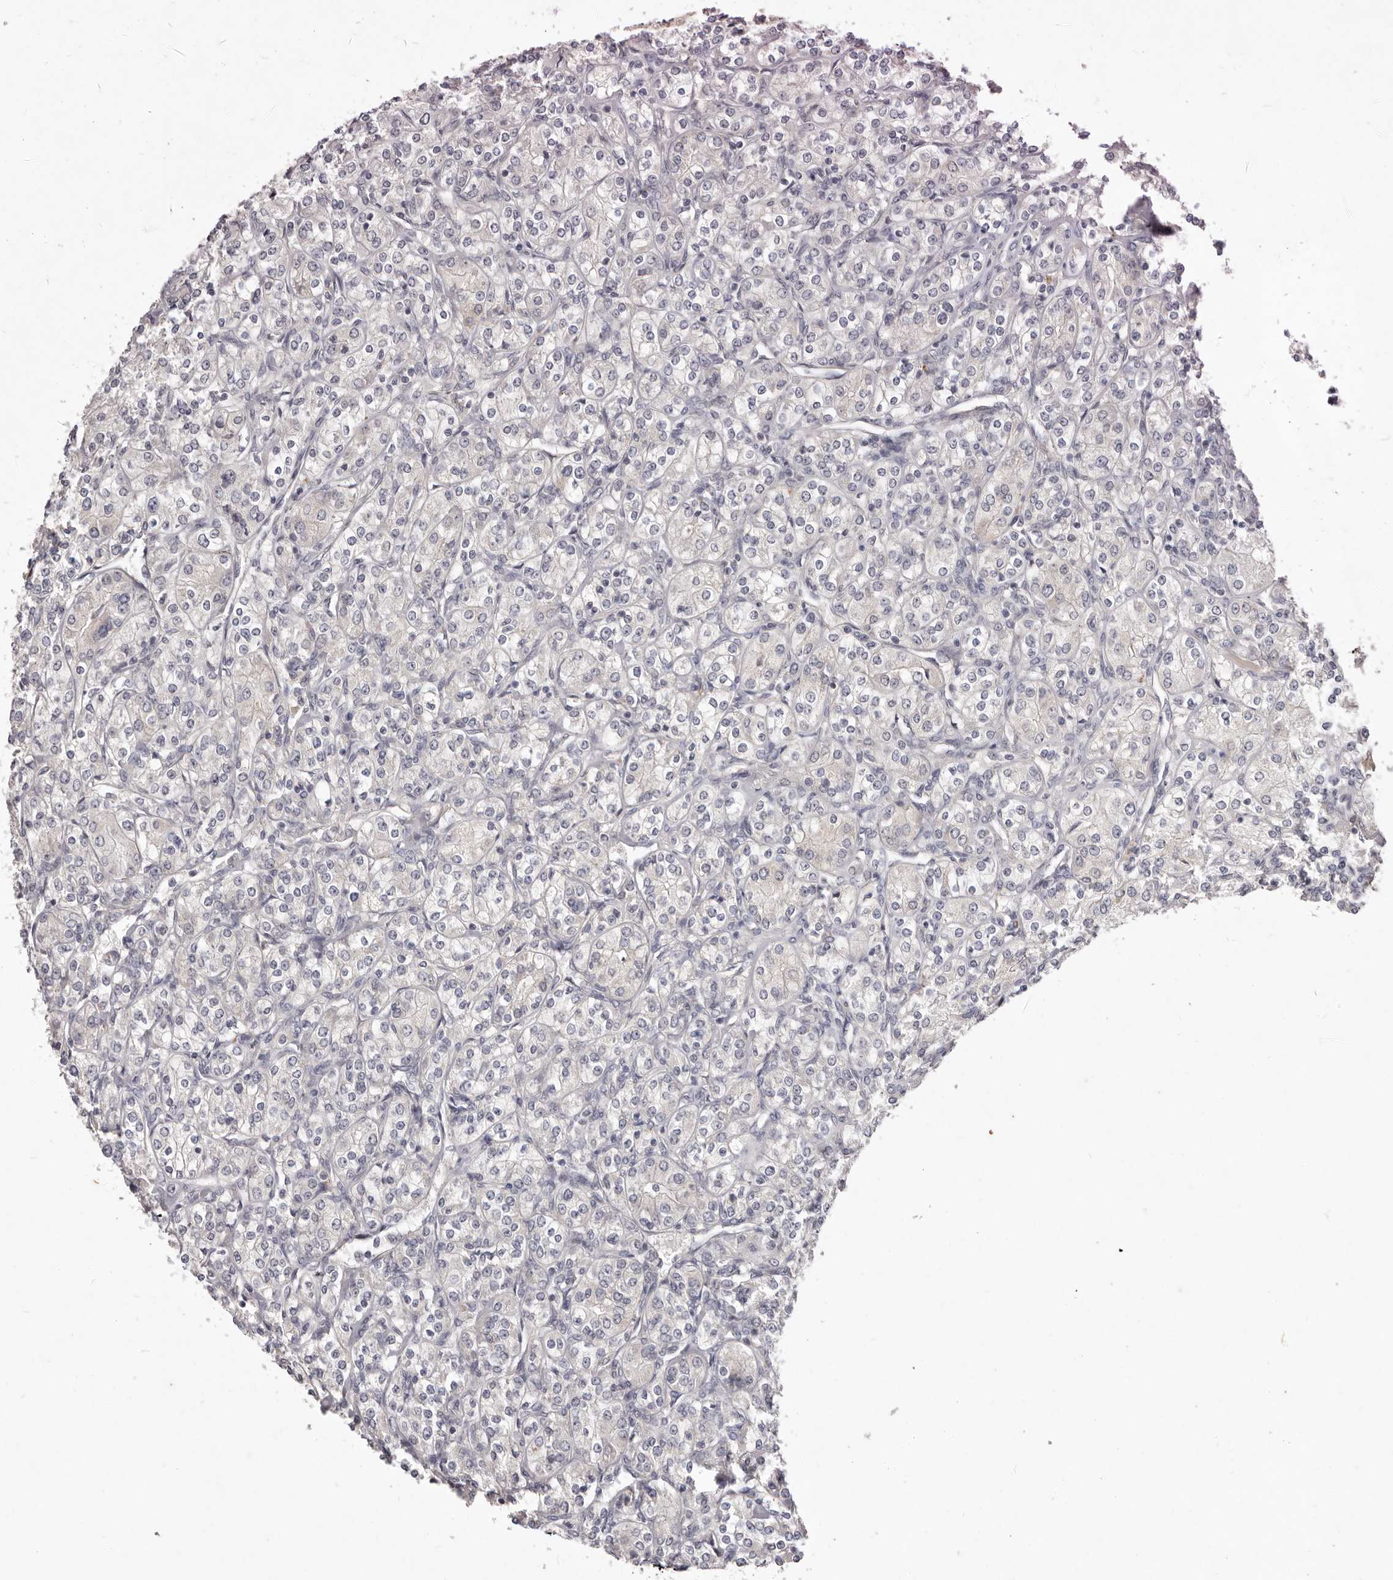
{"staining": {"intensity": "negative", "quantity": "none", "location": "none"}, "tissue": "renal cancer", "cell_type": "Tumor cells", "image_type": "cancer", "snomed": [{"axis": "morphology", "description": "Adenocarcinoma, NOS"}, {"axis": "topography", "description": "Kidney"}], "caption": "Tumor cells are negative for protein expression in human renal cancer (adenocarcinoma).", "gene": "GARNL3", "patient": {"sex": "male", "age": 77}}